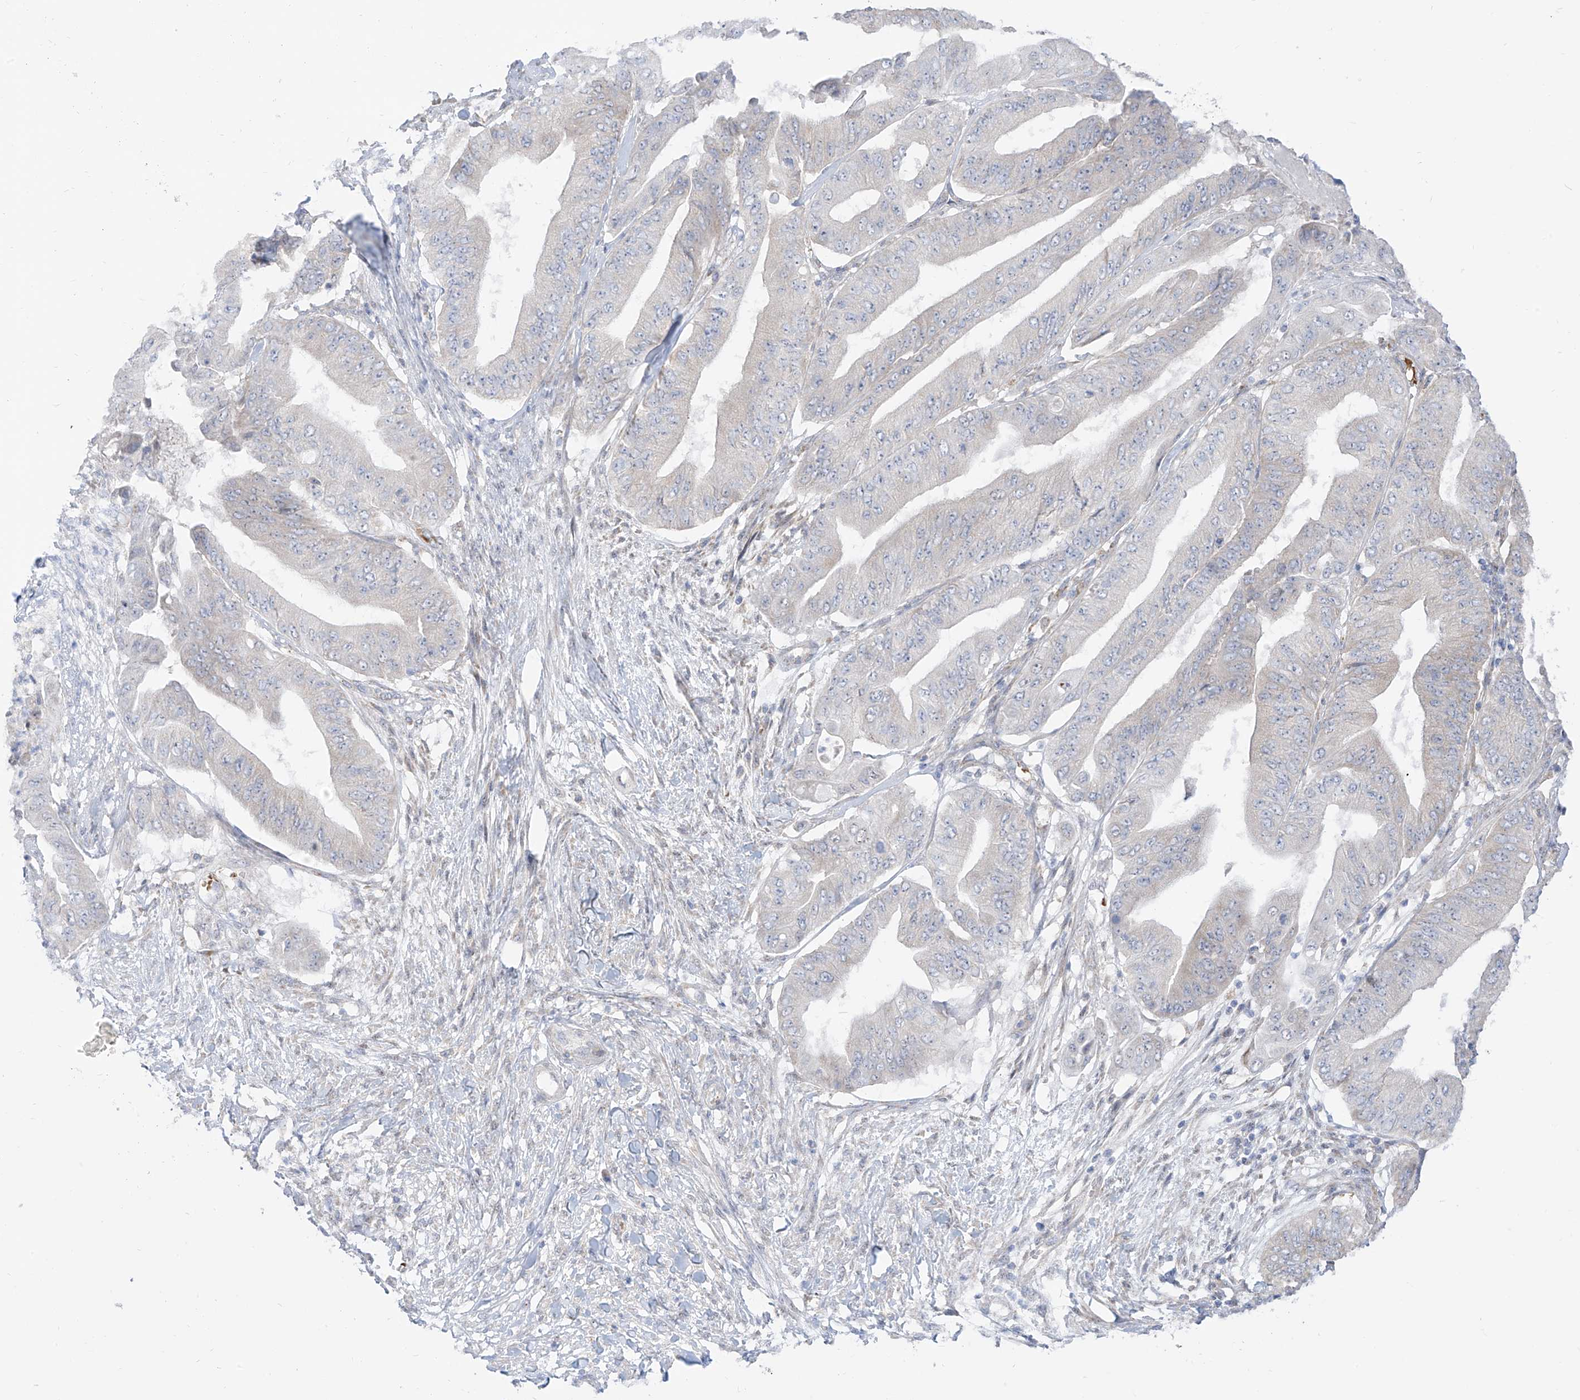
{"staining": {"intensity": "negative", "quantity": "none", "location": "none"}, "tissue": "pancreatic cancer", "cell_type": "Tumor cells", "image_type": "cancer", "snomed": [{"axis": "morphology", "description": "Adenocarcinoma, NOS"}, {"axis": "topography", "description": "Pancreas"}], "caption": "Tumor cells show no significant protein positivity in pancreatic adenocarcinoma. (DAB (3,3'-diaminobenzidine) IHC with hematoxylin counter stain).", "gene": "ARHGEF40", "patient": {"sex": "female", "age": 77}}